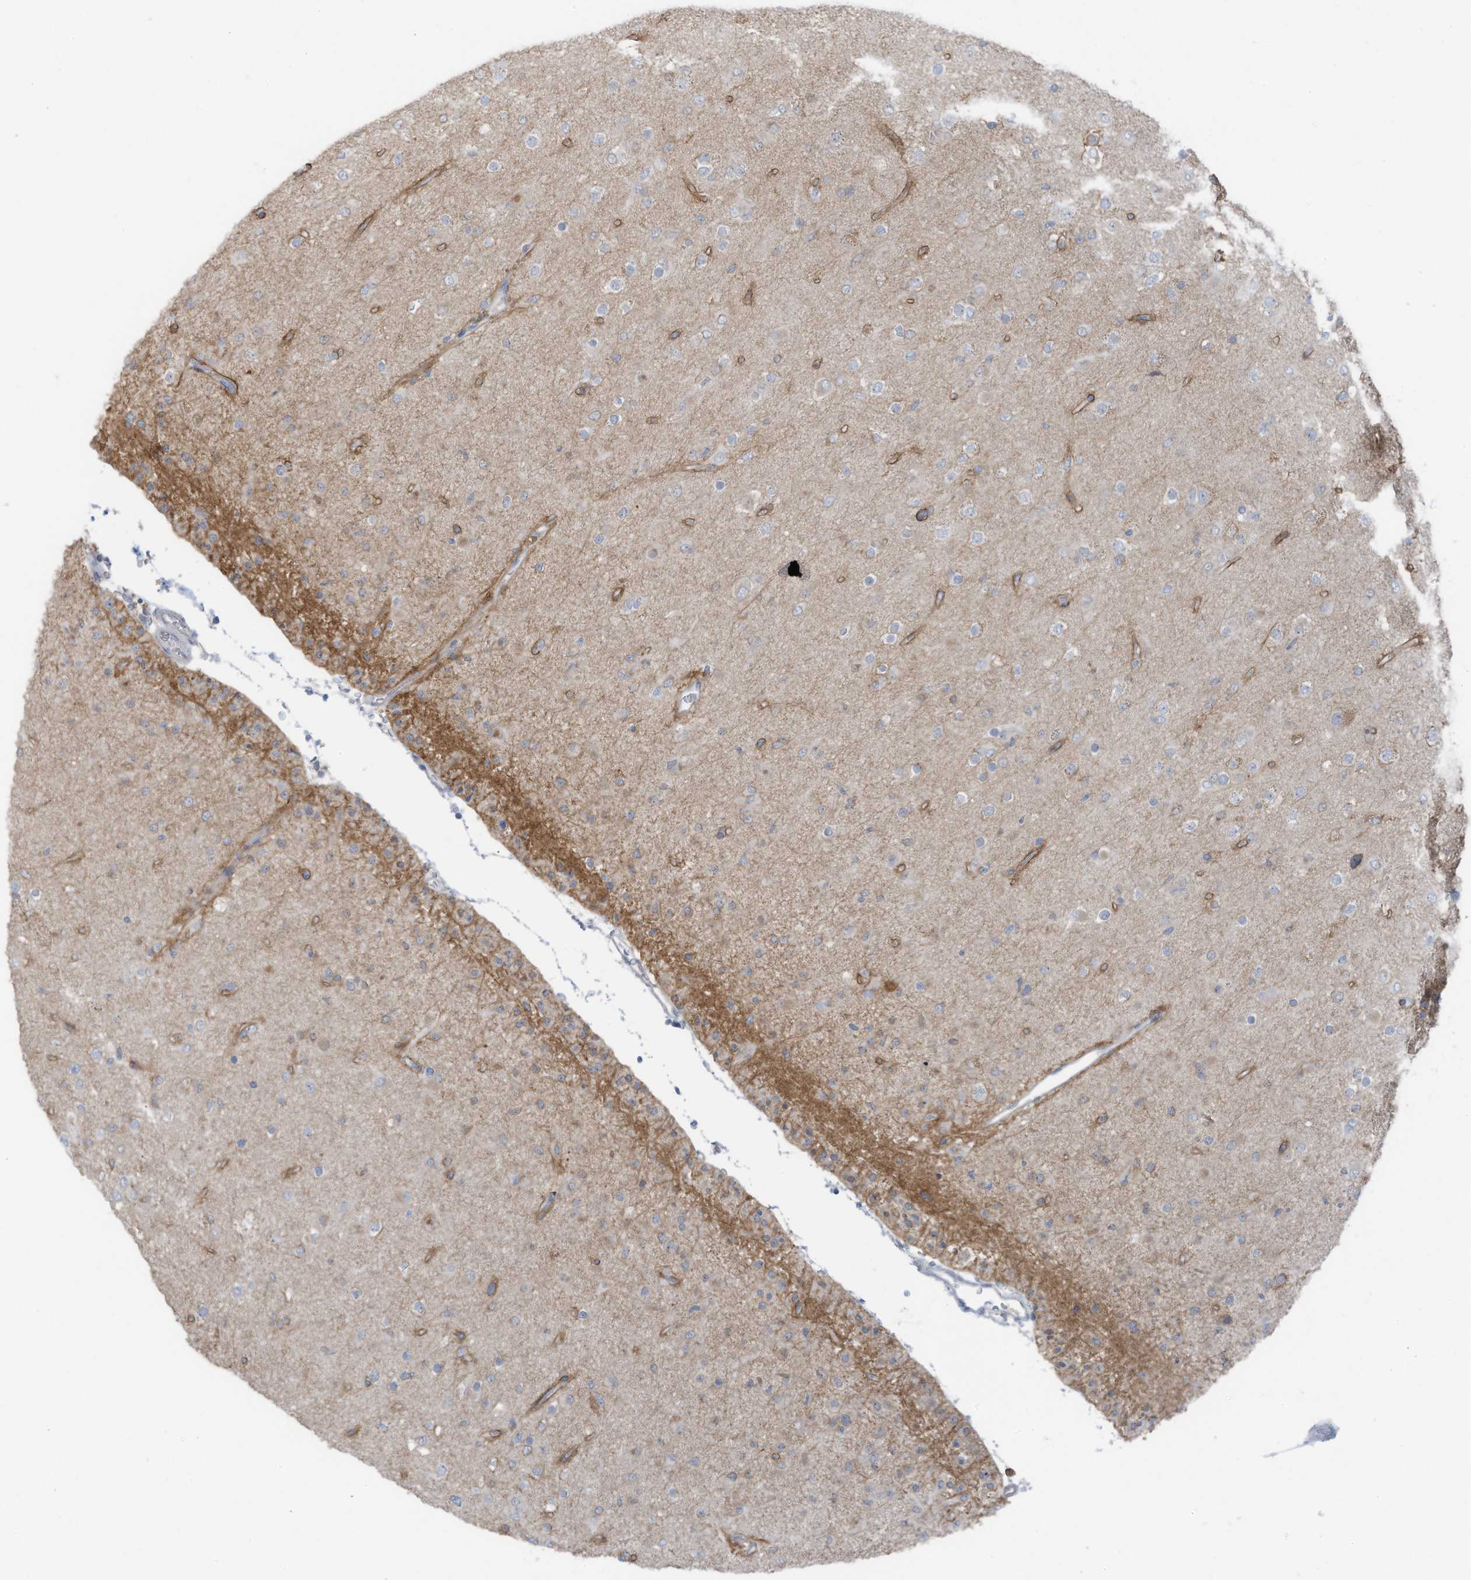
{"staining": {"intensity": "weak", "quantity": "<25%", "location": "cytoplasmic/membranous"}, "tissue": "glioma", "cell_type": "Tumor cells", "image_type": "cancer", "snomed": [{"axis": "morphology", "description": "Glioma, malignant, Low grade"}, {"axis": "topography", "description": "Brain"}], "caption": "This is an IHC image of human malignant glioma (low-grade). There is no positivity in tumor cells.", "gene": "ARHGEF33", "patient": {"sex": "male", "age": 65}}